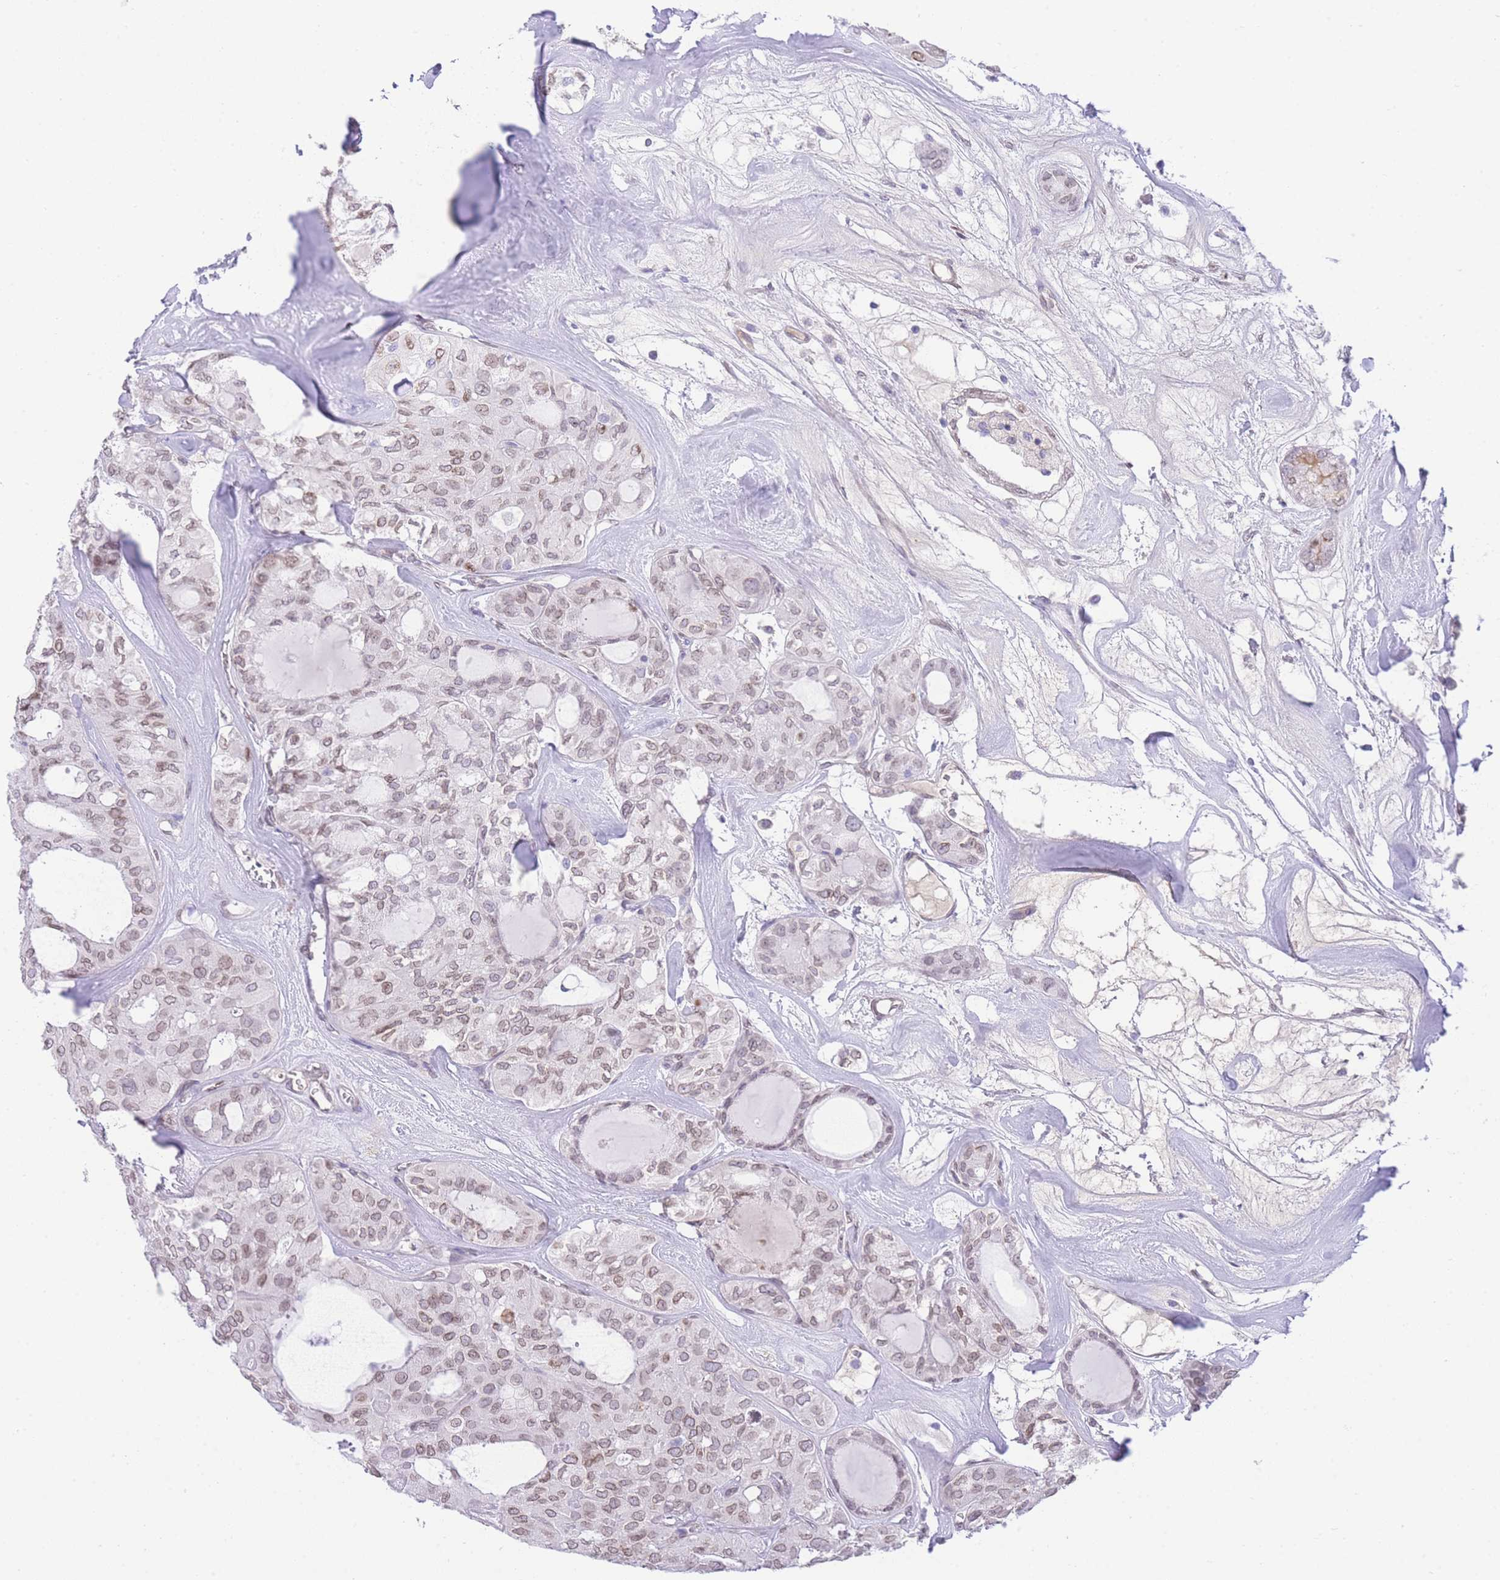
{"staining": {"intensity": "weak", "quantity": ">75%", "location": "cytoplasmic/membranous,nuclear"}, "tissue": "thyroid cancer", "cell_type": "Tumor cells", "image_type": "cancer", "snomed": [{"axis": "morphology", "description": "Follicular adenoma carcinoma, NOS"}, {"axis": "topography", "description": "Thyroid gland"}], "caption": "Immunohistochemistry (IHC) micrograph of neoplastic tissue: follicular adenoma carcinoma (thyroid) stained using immunohistochemistry (IHC) demonstrates low levels of weak protein expression localized specifically in the cytoplasmic/membranous and nuclear of tumor cells, appearing as a cytoplasmic/membranous and nuclear brown color.", "gene": "OR10AD1", "patient": {"sex": "male", "age": 75}}